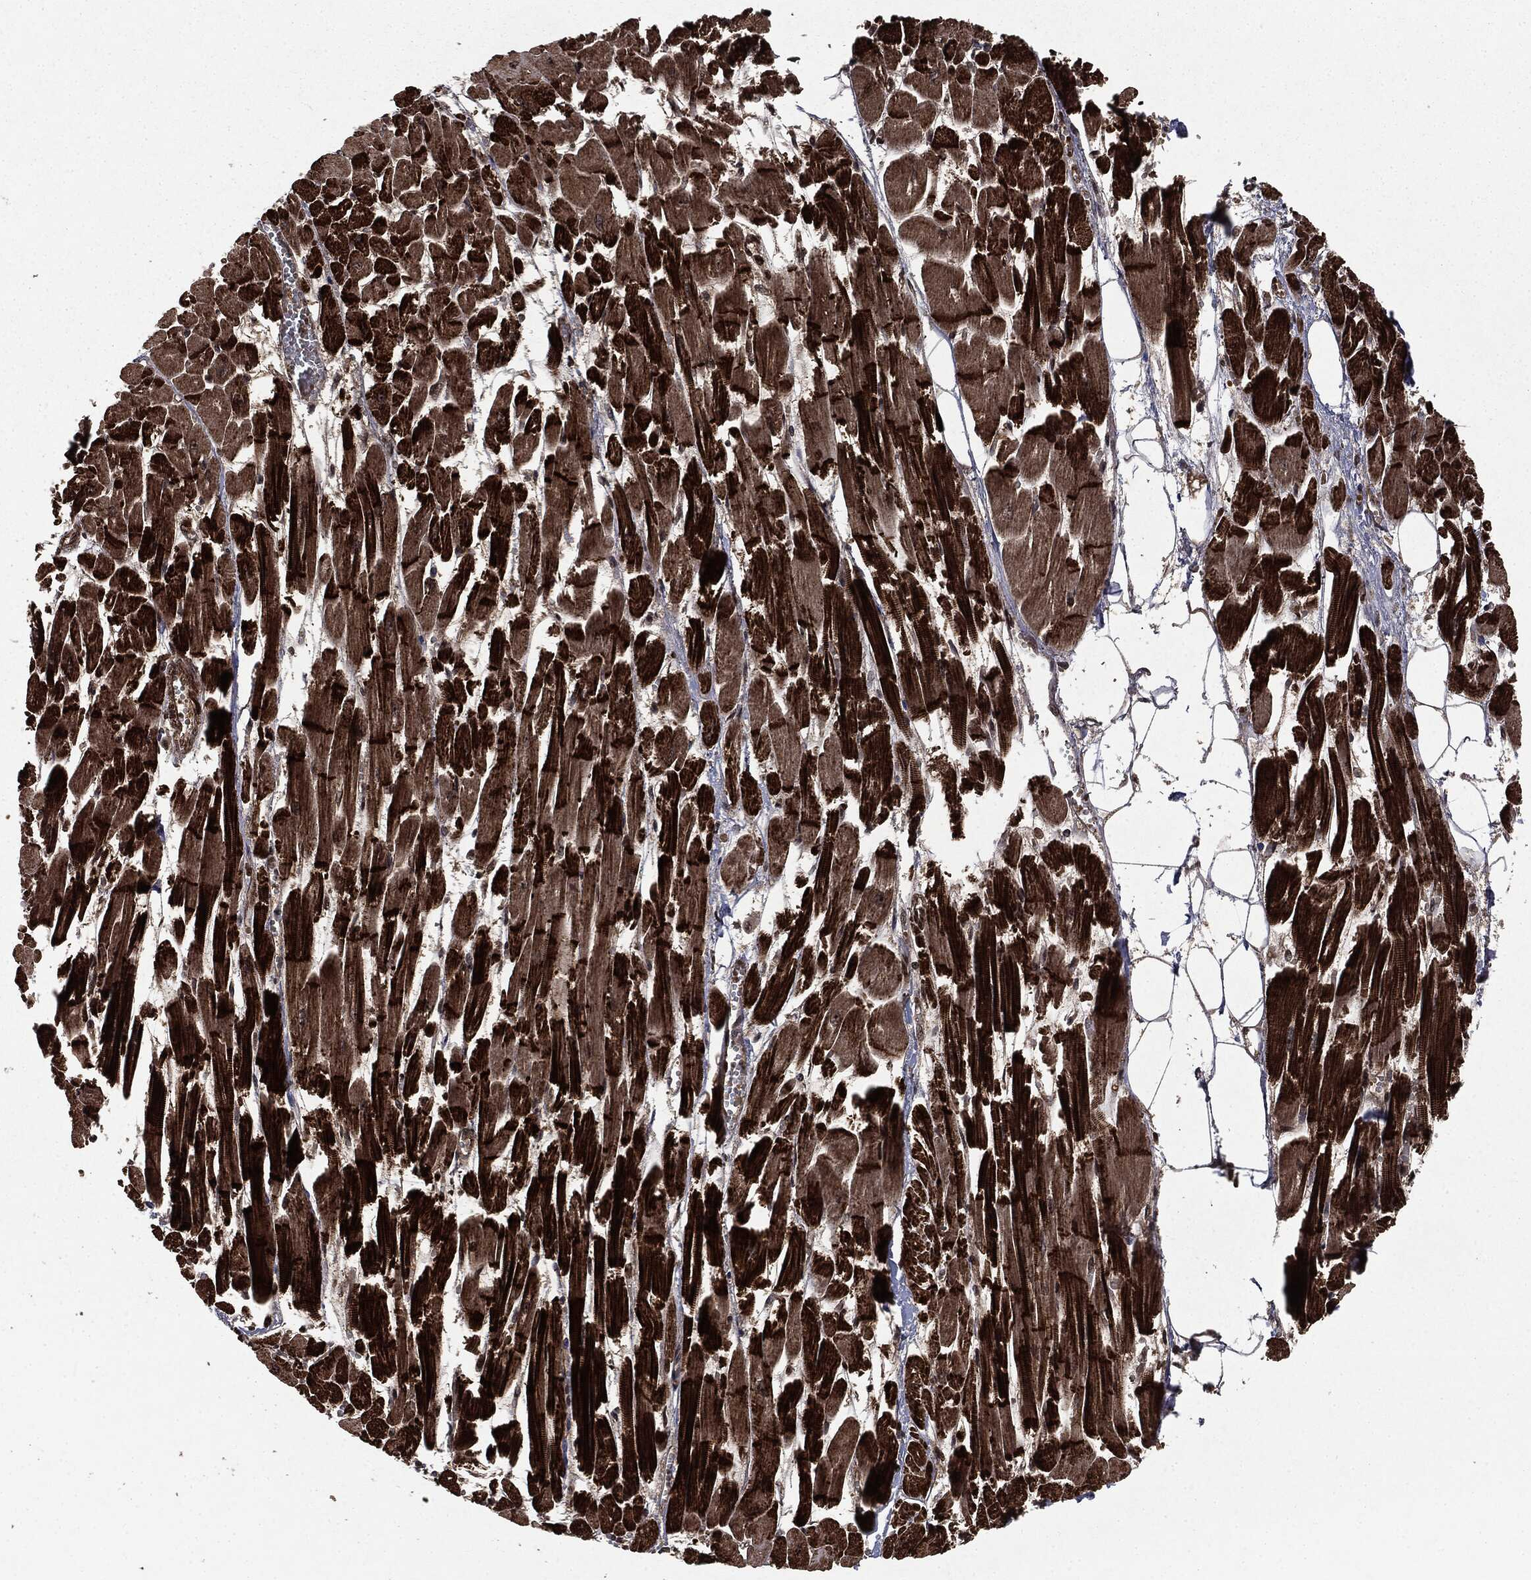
{"staining": {"intensity": "strong", "quantity": ">75%", "location": "cytoplasmic/membranous"}, "tissue": "heart muscle", "cell_type": "Cardiomyocytes", "image_type": "normal", "snomed": [{"axis": "morphology", "description": "Normal tissue, NOS"}, {"axis": "topography", "description": "Heart"}], "caption": "DAB immunohistochemical staining of unremarkable human heart muscle demonstrates strong cytoplasmic/membranous protein expression in about >75% of cardiomyocytes. The protein is stained brown, and the nuclei are stained in blue (DAB IHC with brightfield microscopy, high magnification).", "gene": "CARD6", "patient": {"sex": "female", "age": 52}}